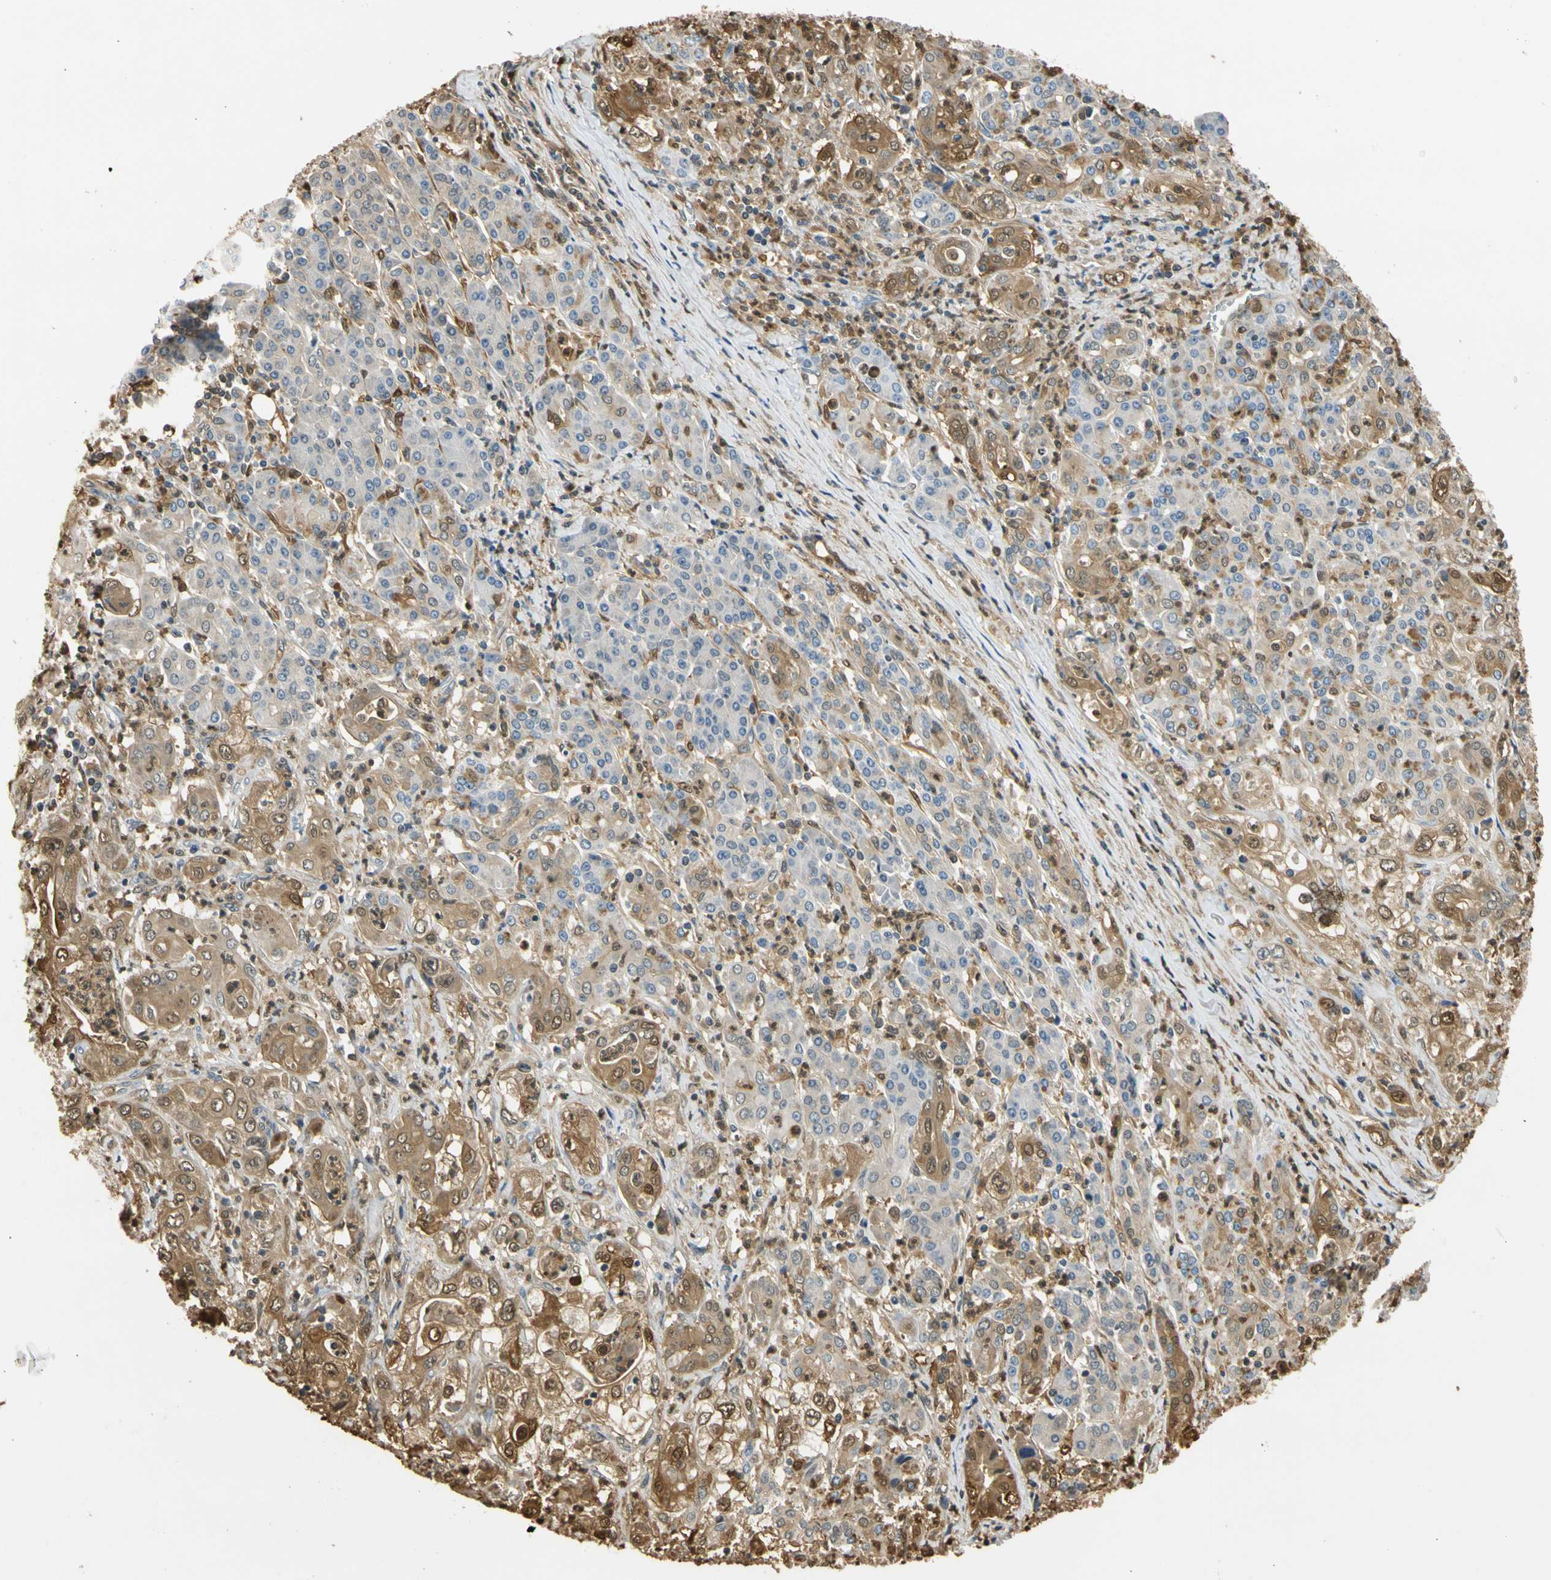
{"staining": {"intensity": "moderate", "quantity": "25%-75%", "location": "cytoplasmic/membranous,nuclear"}, "tissue": "pancreatic cancer", "cell_type": "Tumor cells", "image_type": "cancer", "snomed": [{"axis": "morphology", "description": "Adenocarcinoma, NOS"}, {"axis": "topography", "description": "Pancreas"}], "caption": "Human adenocarcinoma (pancreatic) stained with a brown dye reveals moderate cytoplasmic/membranous and nuclear positive positivity in approximately 25%-75% of tumor cells.", "gene": "S100A6", "patient": {"sex": "male", "age": 70}}